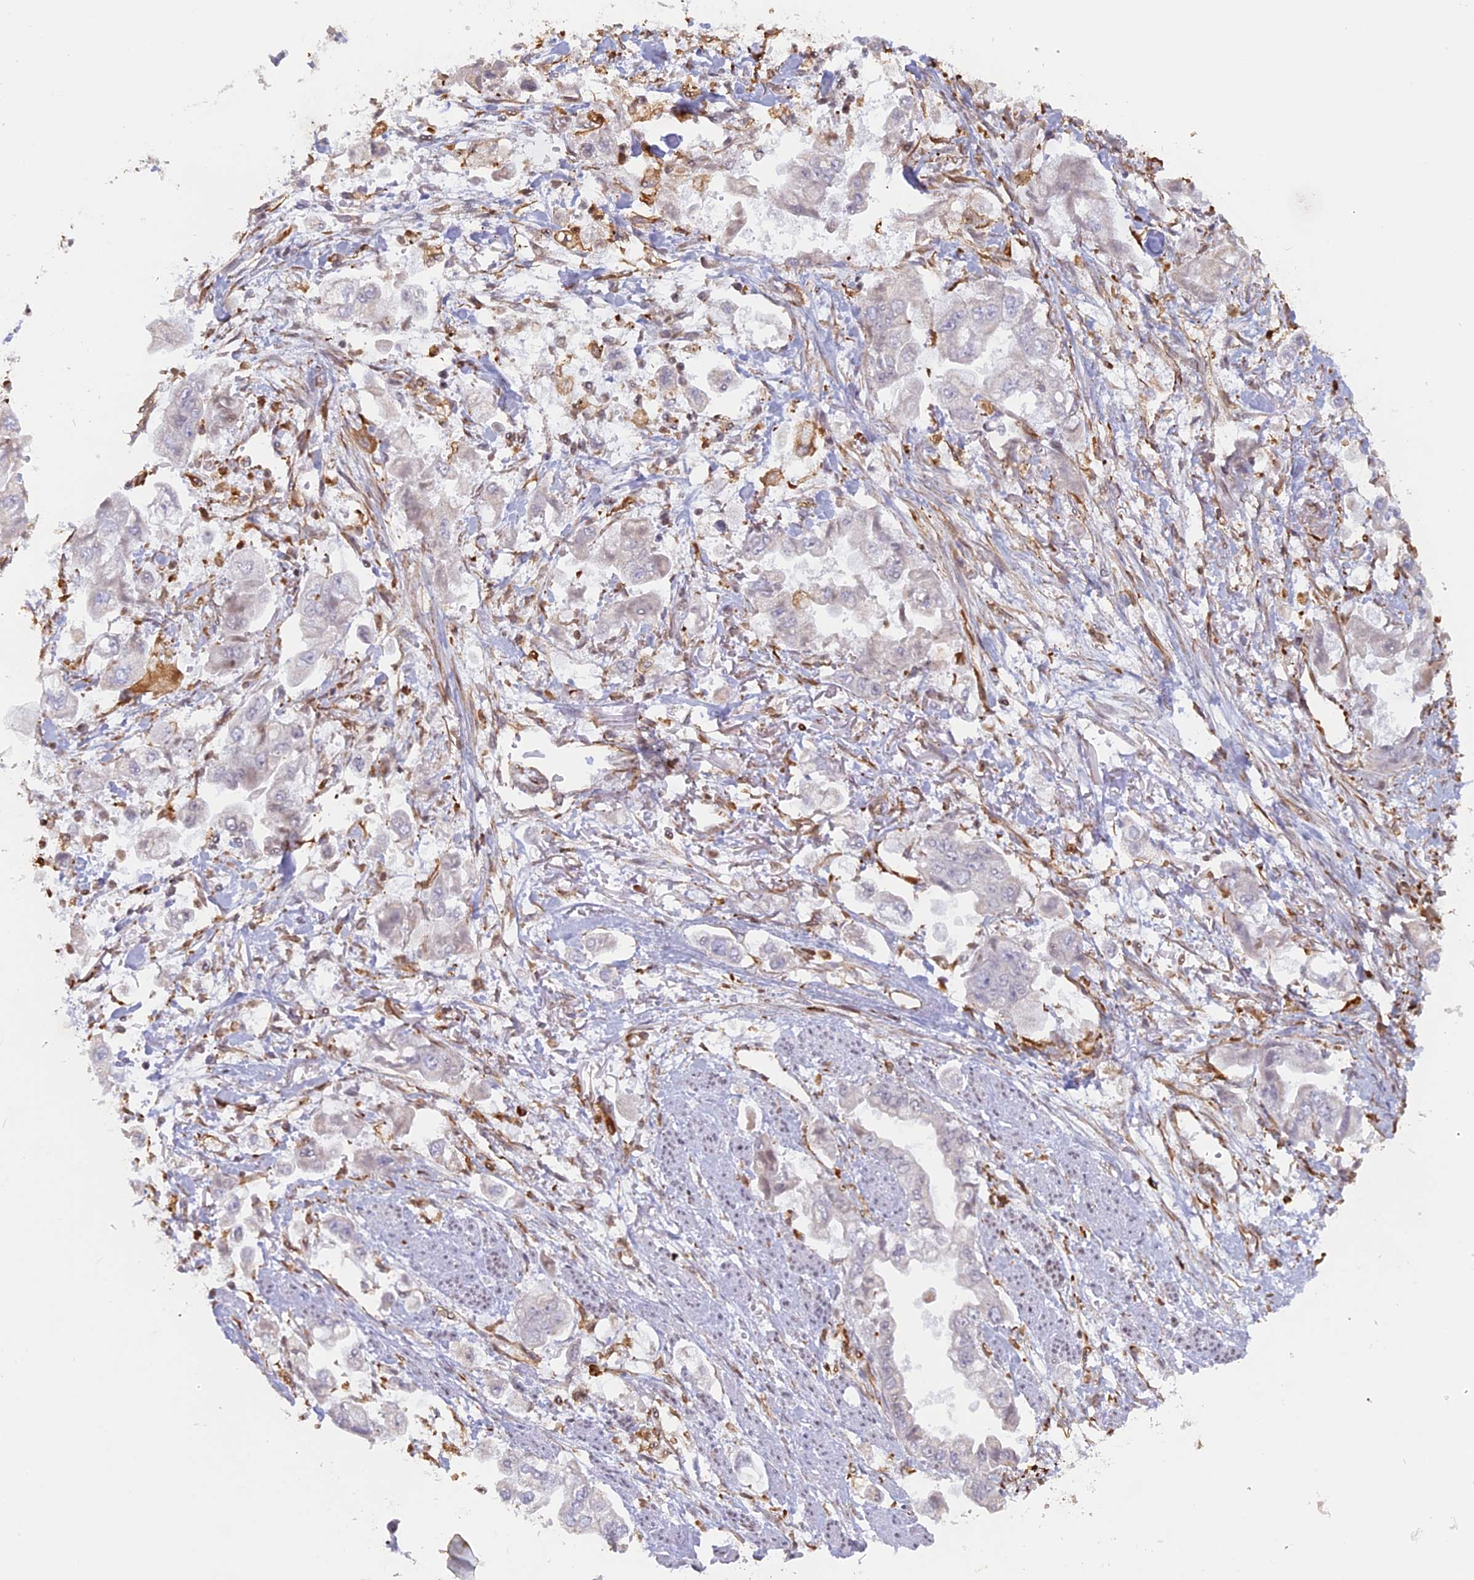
{"staining": {"intensity": "negative", "quantity": "none", "location": "none"}, "tissue": "stomach cancer", "cell_type": "Tumor cells", "image_type": "cancer", "snomed": [{"axis": "morphology", "description": "Adenocarcinoma, NOS"}, {"axis": "topography", "description": "Stomach"}], "caption": "Tumor cells show no significant staining in stomach cancer (adenocarcinoma).", "gene": "APOBR", "patient": {"sex": "male", "age": 62}}